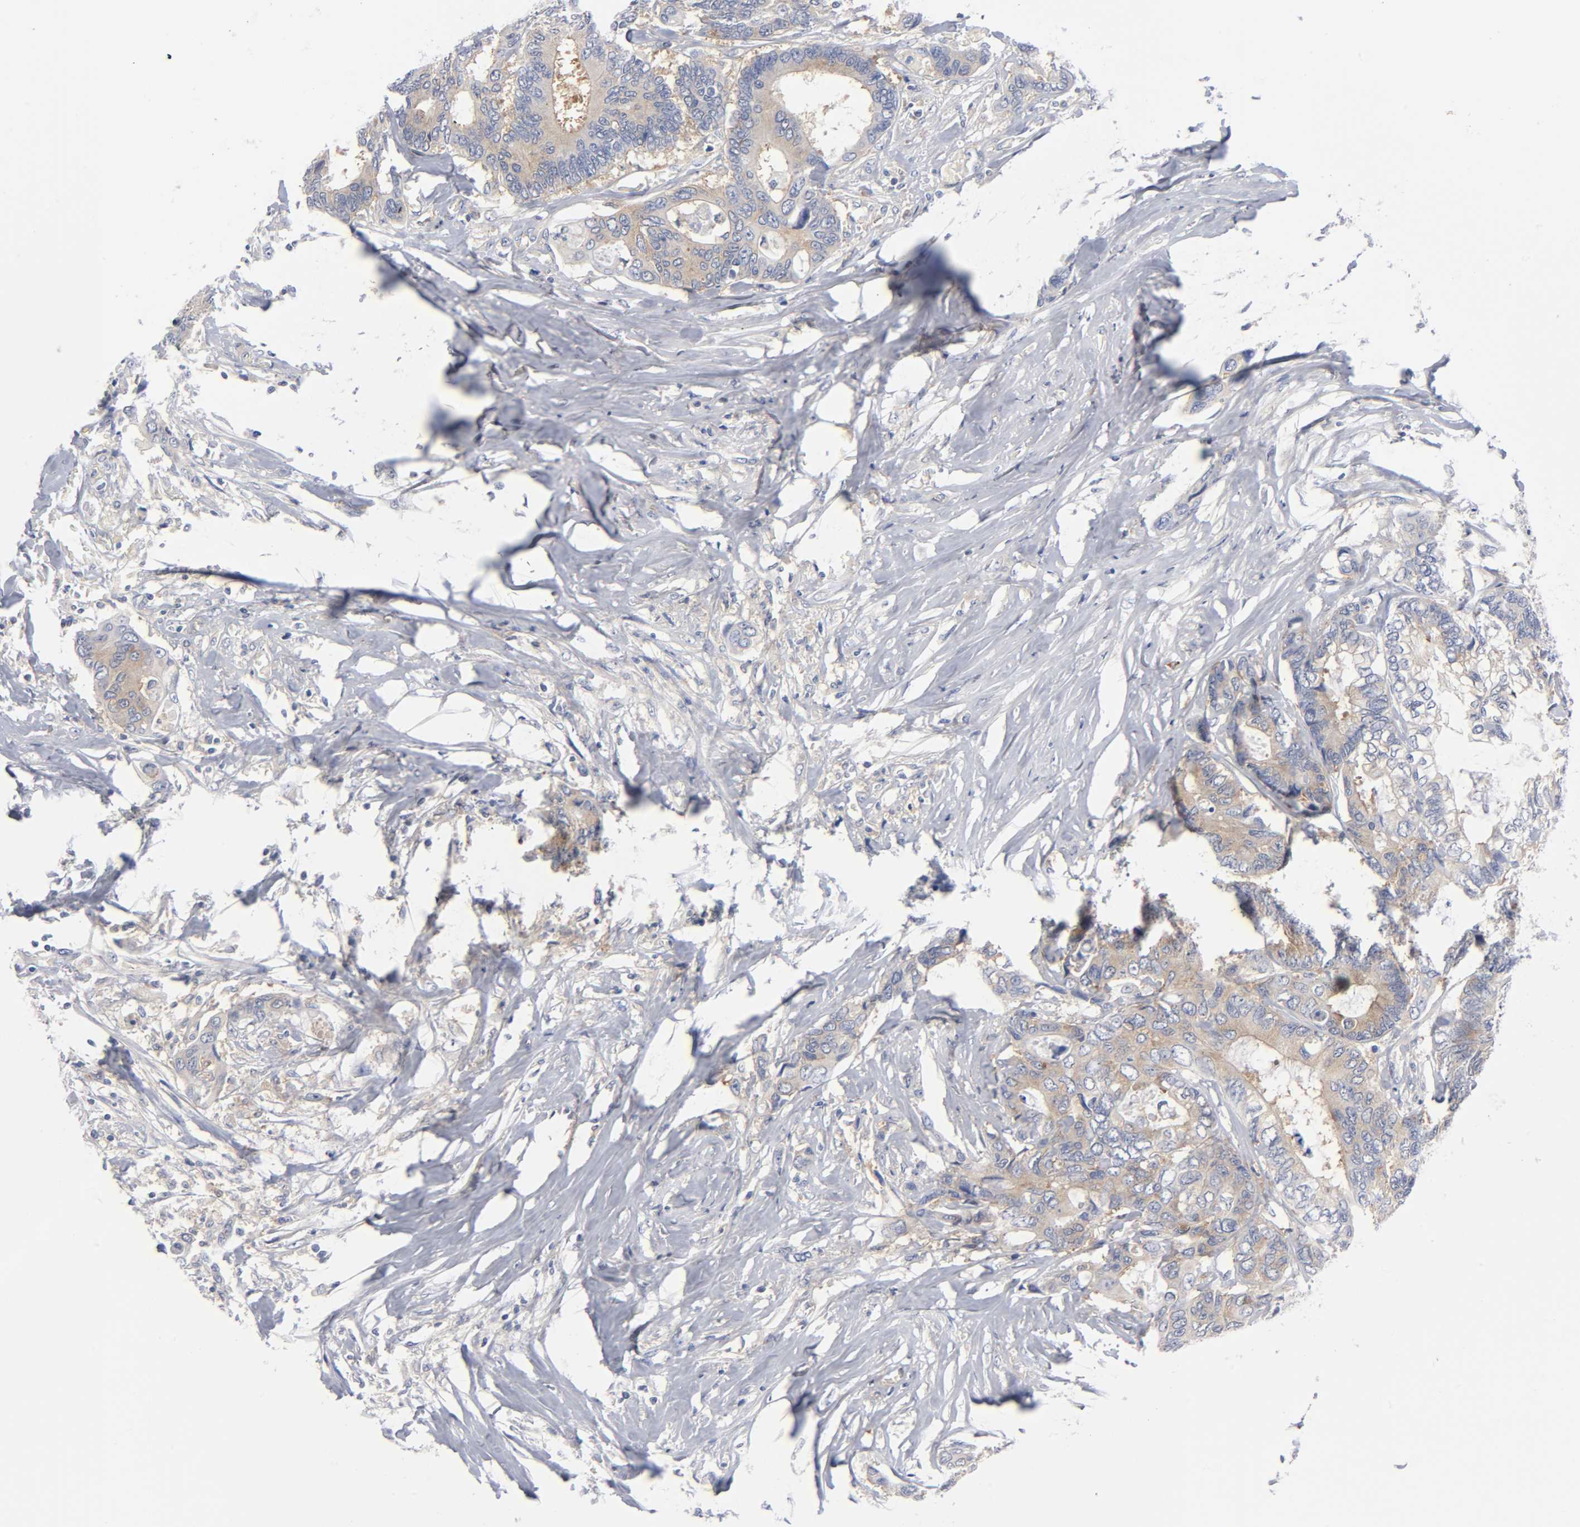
{"staining": {"intensity": "moderate", "quantity": ">75%", "location": "cytoplasmic/membranous"}, "tissue": "colorectal cancer", "cell_type": "Tumor cells", "image_type": "cancer", "snomed": [{"axis": "morphology", "description": "Adenocarcinoma, NOS"}, {"axis": "topography", "description": "Rectum"}], "caption": "About >75% of tumor cells in colorectal cancer (adenocarcinoma) display moderate cytoplasmic/membranous protein staining as visualized by brown immunohistochemical staining.", "gene": "CD86", "patient": {"sex": "male", "age": 55}}